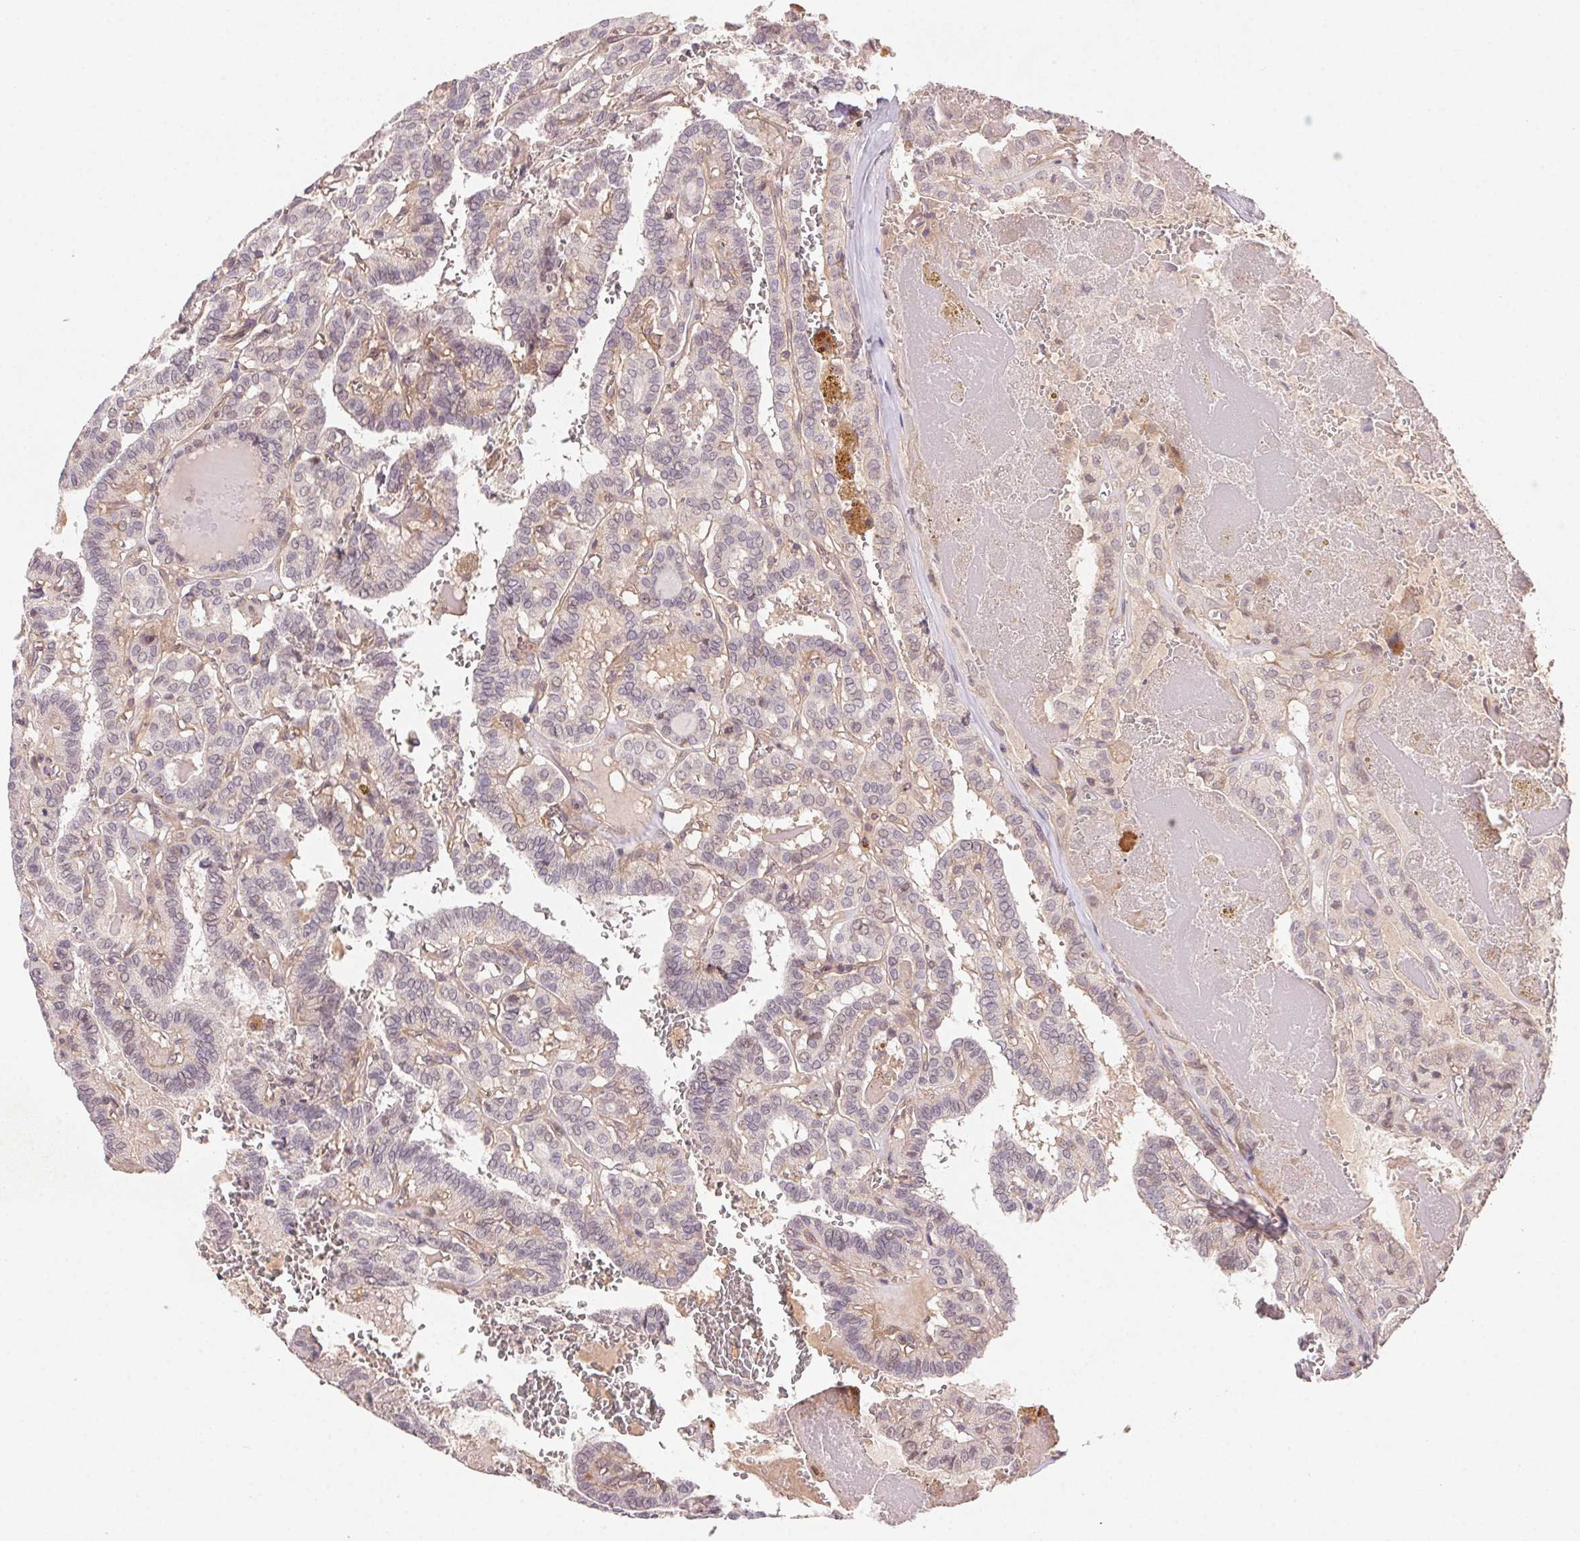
{"staining": {"intensity": "negative", "quantity": "none", "location": "none"}, "tissue": "thyroid cancer", "cell_type": "Tumor cells", "image_type": "cancer", "snomed": [{"axis": "morphology", "description": "Papillary adenocarcinoma, NOS"}, {"axis": "topography", "description": "Thyroid gland"}], "caption": "Tumor cells show no significant protein expression in papillary adenocarcinoma (thyroid).", "gene": "SLC52A2", "patient": {"sex": "female", "age": 21}}